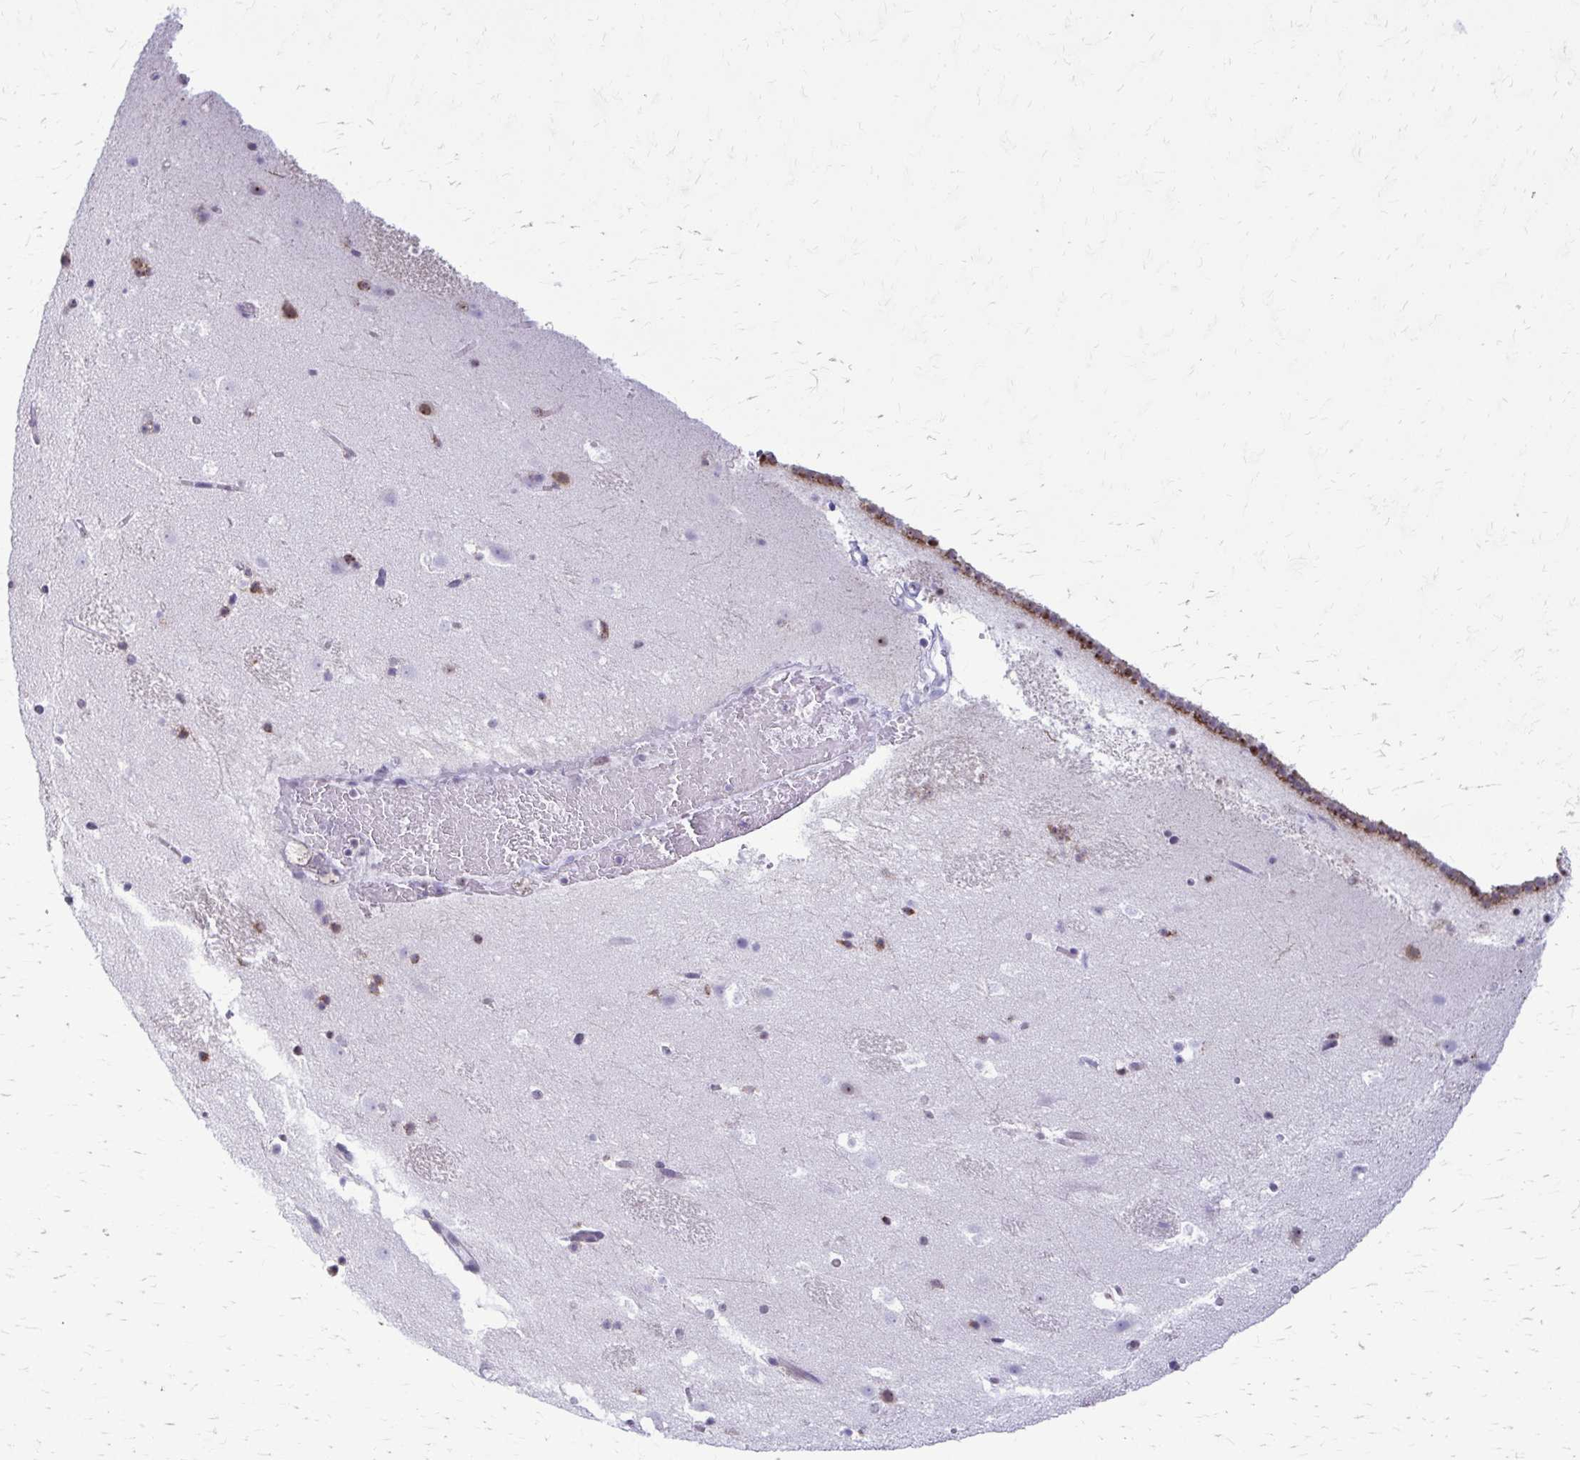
{"staining": {"intensity": "moderate", "quantity": "<25%", "location": "nuclear"}, "tissue": "caudate", "cell_type": "Glial cells", "image_type": "normal", "snomed": [{"axis": "morphology", "description": "Normal tissue, NOS"}, {"axis": "topography", "description": "Lateral ventricle wall"}], "caption": "A high-resolution photomicrograph shows IHC staining of normal caudate, which shows moderate nuclear positivity in about <25% of glial cells.", "gene": "PROSER1", "patient": {"sex": "male", "age": 37}}